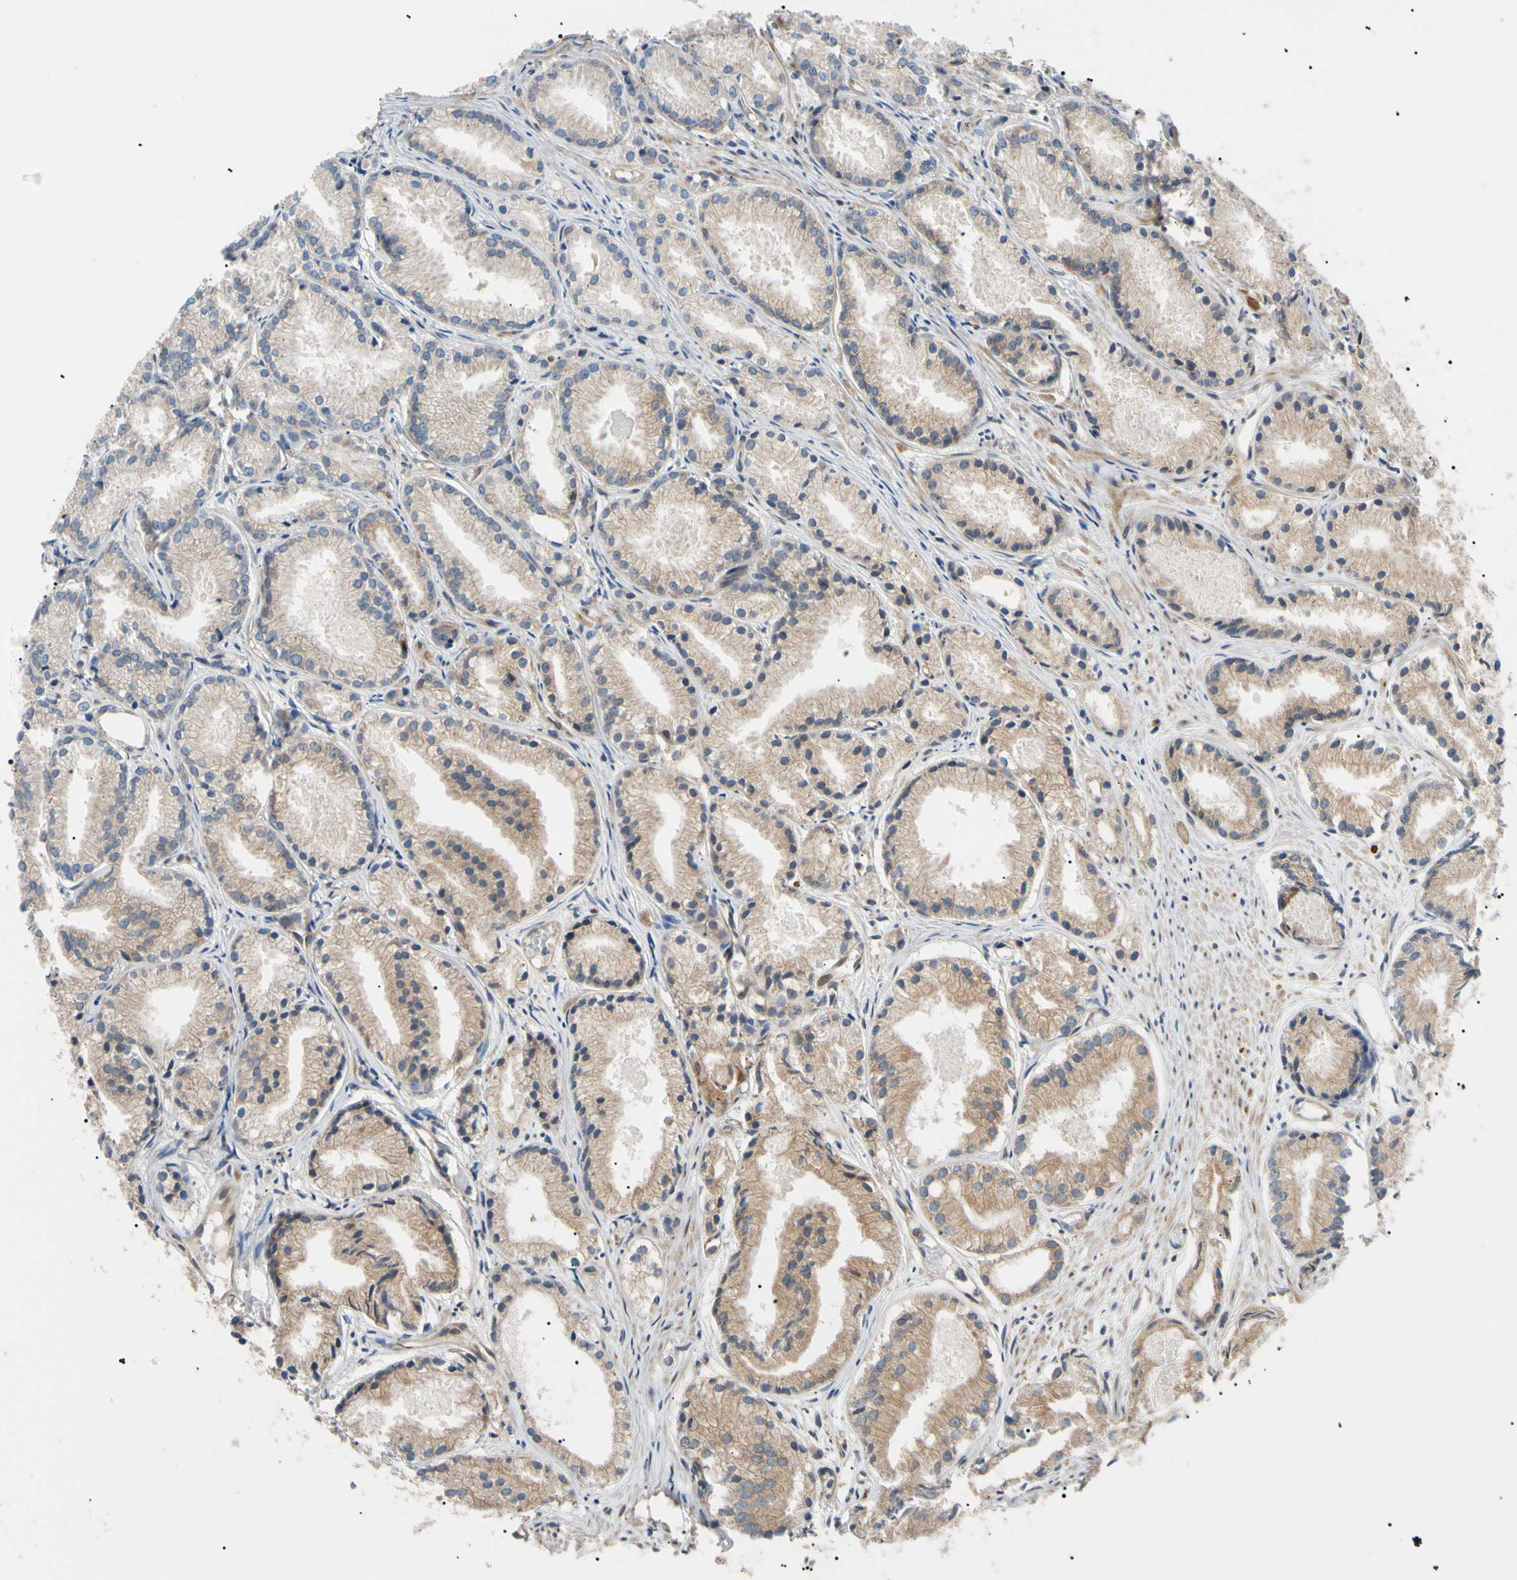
{"staining": {"intensity": "moderate", "quantity": ">75%", "location": "cytoplasmic/membranous"}, "tissue": "prostate cancer", "cell_type": "Tumor cells", "image_type": "cancer", "snomed": [{"axis": "morphology", "description": "Adenocarcinoma, Low grade"}, {"axis": "topography", "description": "Prostate"}], "caption": "Immunohistochemistry (IHC) of human prostate cancer shows medium levels of moderate cytoplasmic/membranous expression in approximately >75% of tumor cells. Using DAB (3,3'-diaminobenzidine) (brown) and hematoxylin (blue) stains, captured at high magnification using brightfield microscopy.", "gene": "VAPA", "patient": {"sex": "male", "age": 72}}